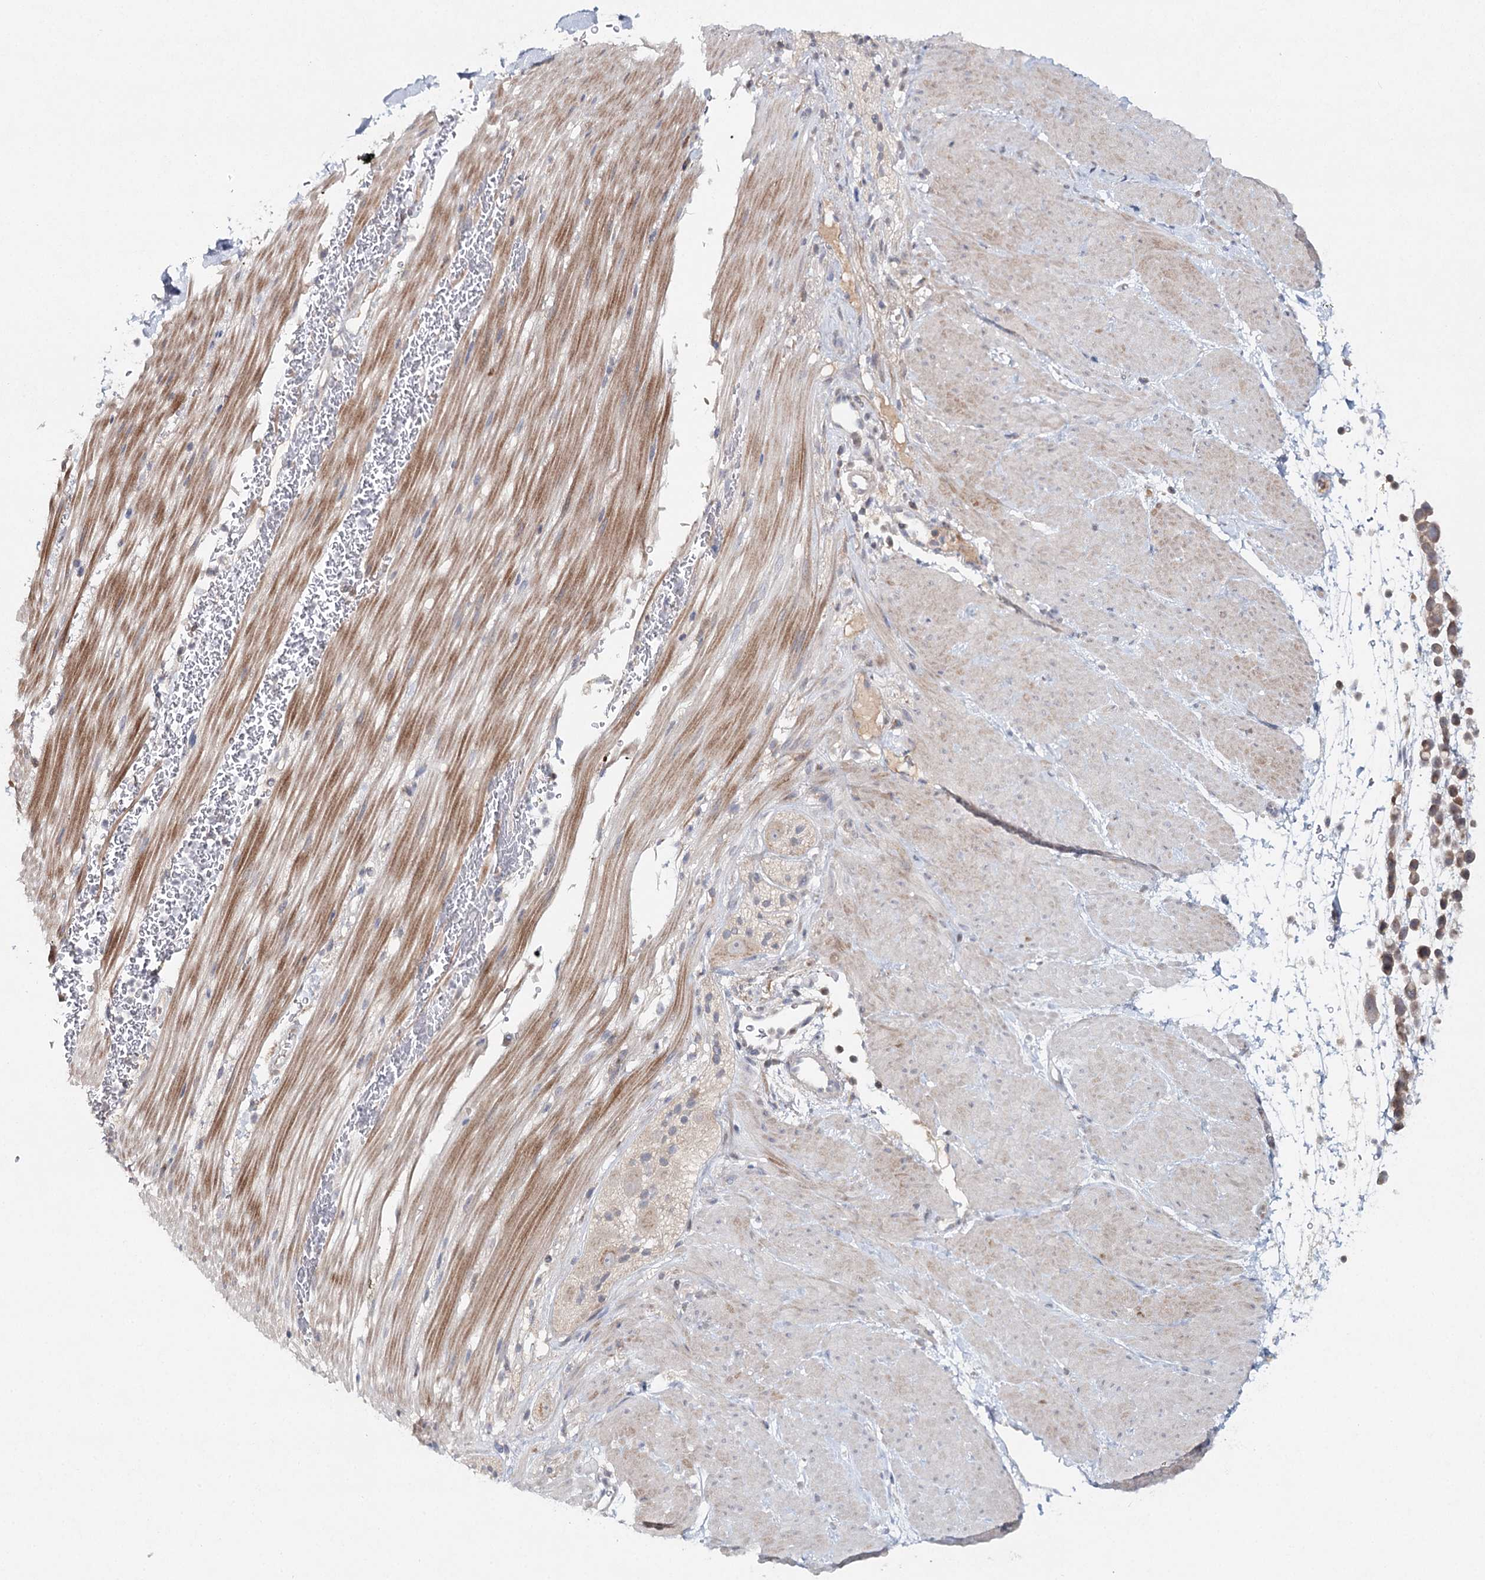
{"staining": {"intensity": "weak", "quantity": ">75%", "location": "cytoplasmic/membranous"}, "tissue": "pancreatic cancer", "cell_type": "Tumor cells", "image_type": "cancer", "snomed": [{"axis": "morphology", "description": "Normal tissue, NOS"}, {"axis": "morphology", "description": "Adenocarcinoma, NOS"}, {"axis": "topography", "description": "Pancreas"}], "caption": "Immunohistochemical staining of human pancreatic cancer shows low levels of weak cytoplasmic/membranous protein positivity in about >75% of tumor cells.", "gene": "SLC41A2", "patient": {"sex": "female", "age": 64}}